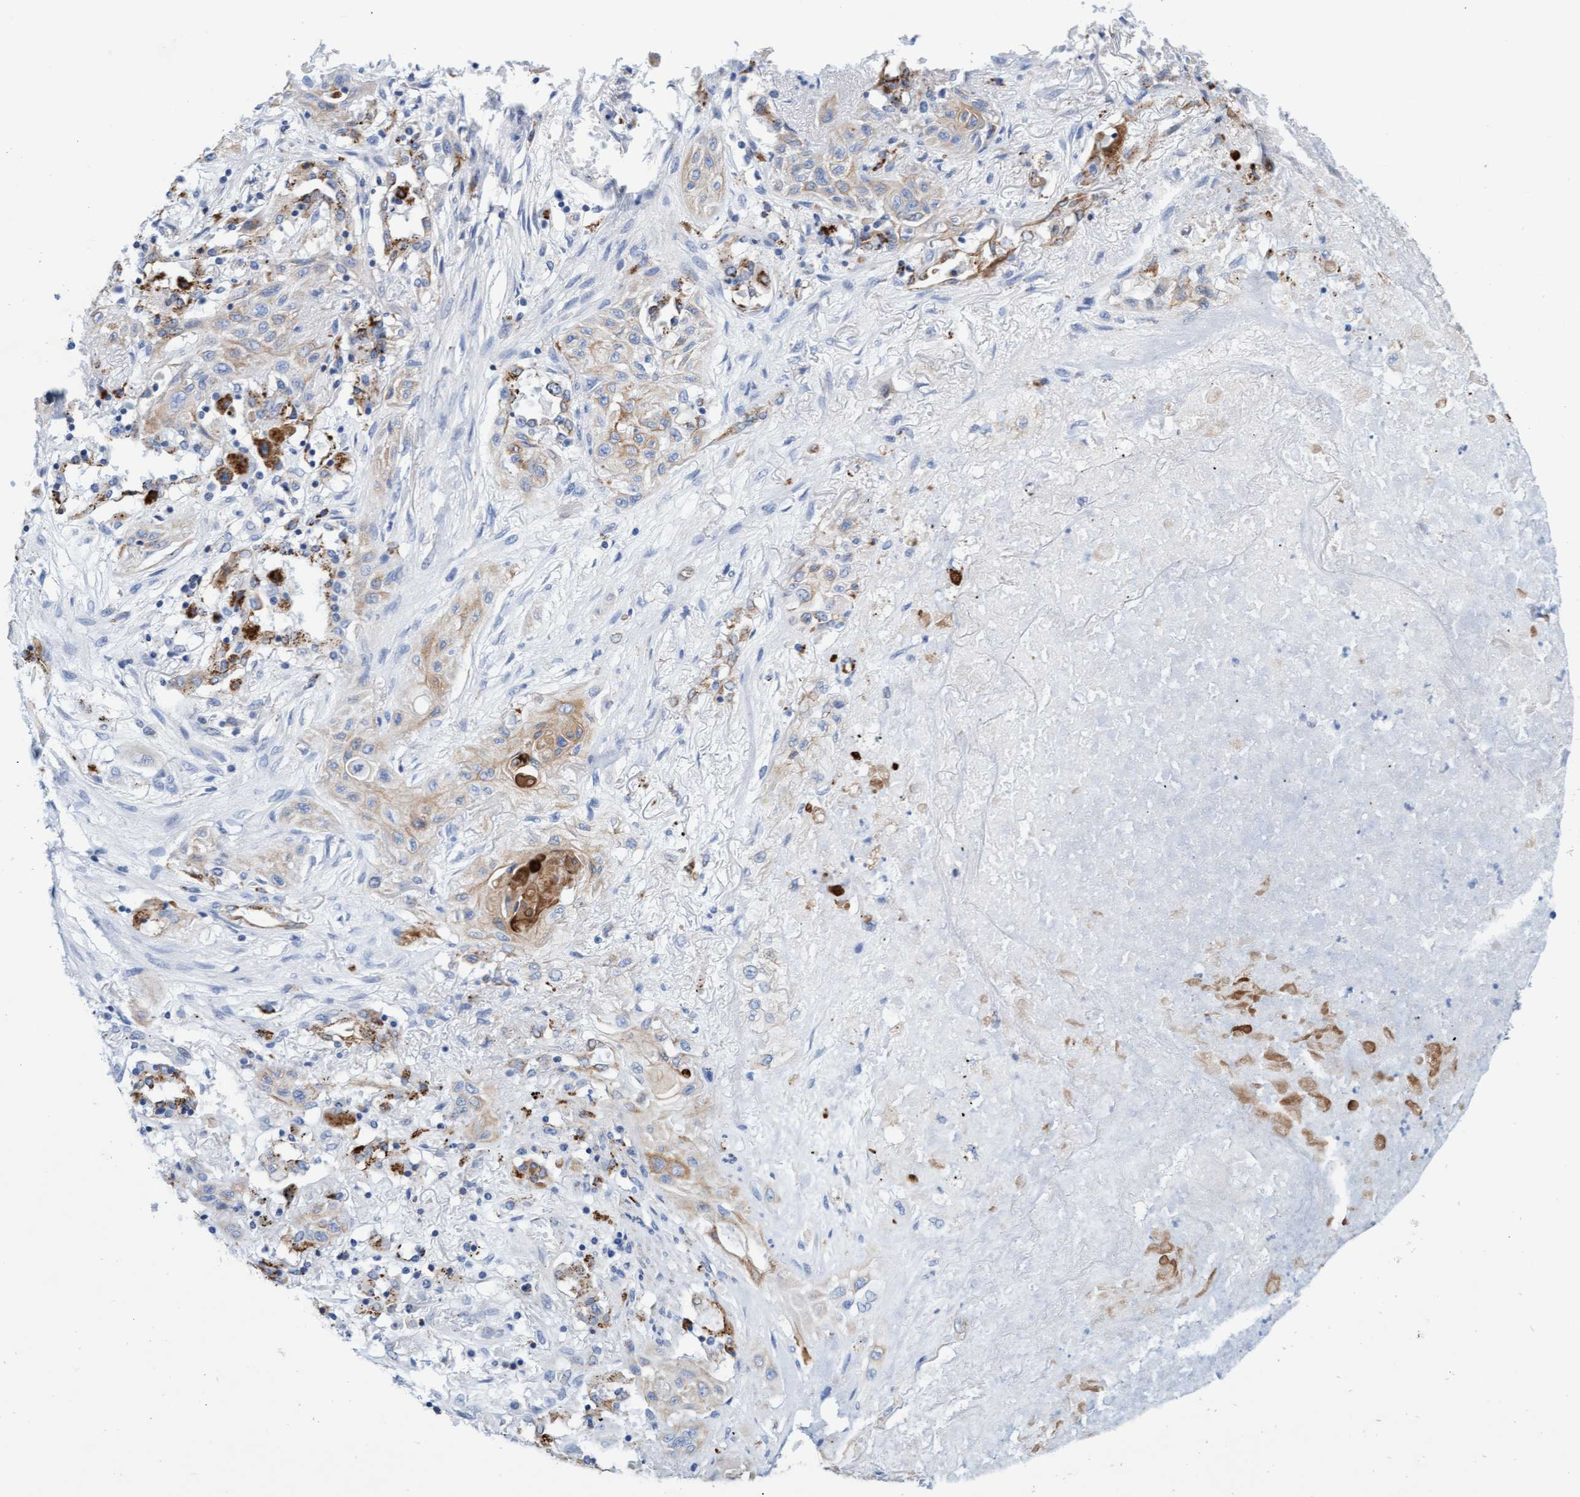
{"staining": {"intensity": "weak", "quantity": ">75%", "location": "cytoplasmic/membranous"}, "tissue": "lung cancer", "cell_type": "Tumor cells", "image_type": "cancer", "snomed": [{"axis": "morphology", "description": "Squamous cell carcinoma, NOS"}, {"axis": "topography", "description": "Lung"}], "caption": "This image shows immunohistochemistry staining of human lung cancer (squamous cell carcinoma), with low weak cytoplasmic/membranous positivity in approximately >75% of tumor cells.", "gene": "SGSH", "patient": {"sex": "female", "age": 47}}